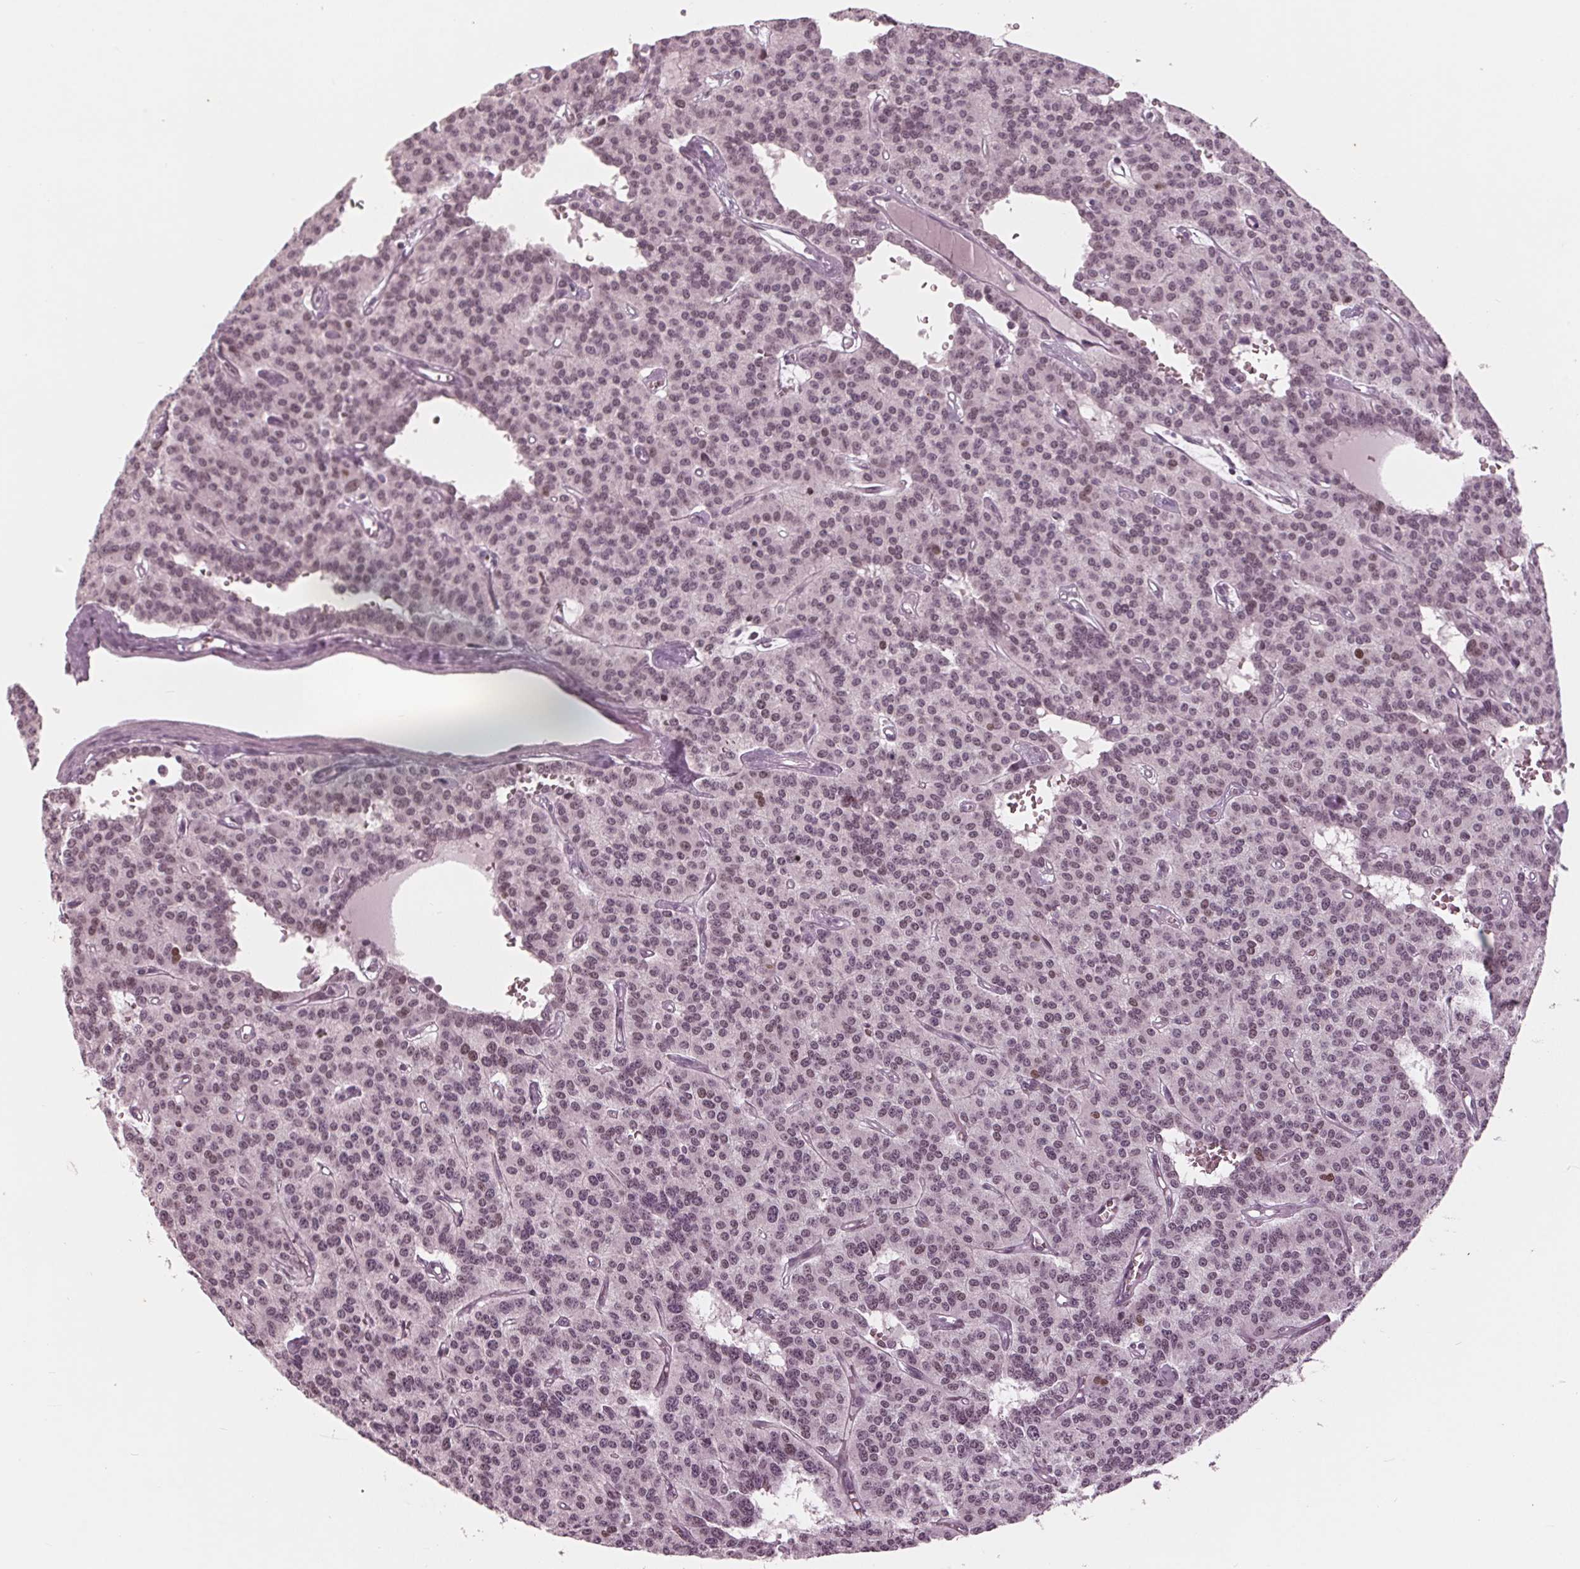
{"staining": {"intensity": "weak", "quantity": "<25%", "location": "nuclear"}, "tissue": "carcinoid", "cell_type": "Tumor cells", "image_type": "cancer", "snomed": [{"axis": "morphology", "description": "Carcinoid, malignant, NOS"}, {"axis": "topography", "description": "Lung"}], "caption": "Carcinoid was stained to show a protein in brown. There is no significant expression in tumor cells.", "gene": "DNMT3L", "patient": {"sex": "female", "age": 71}}